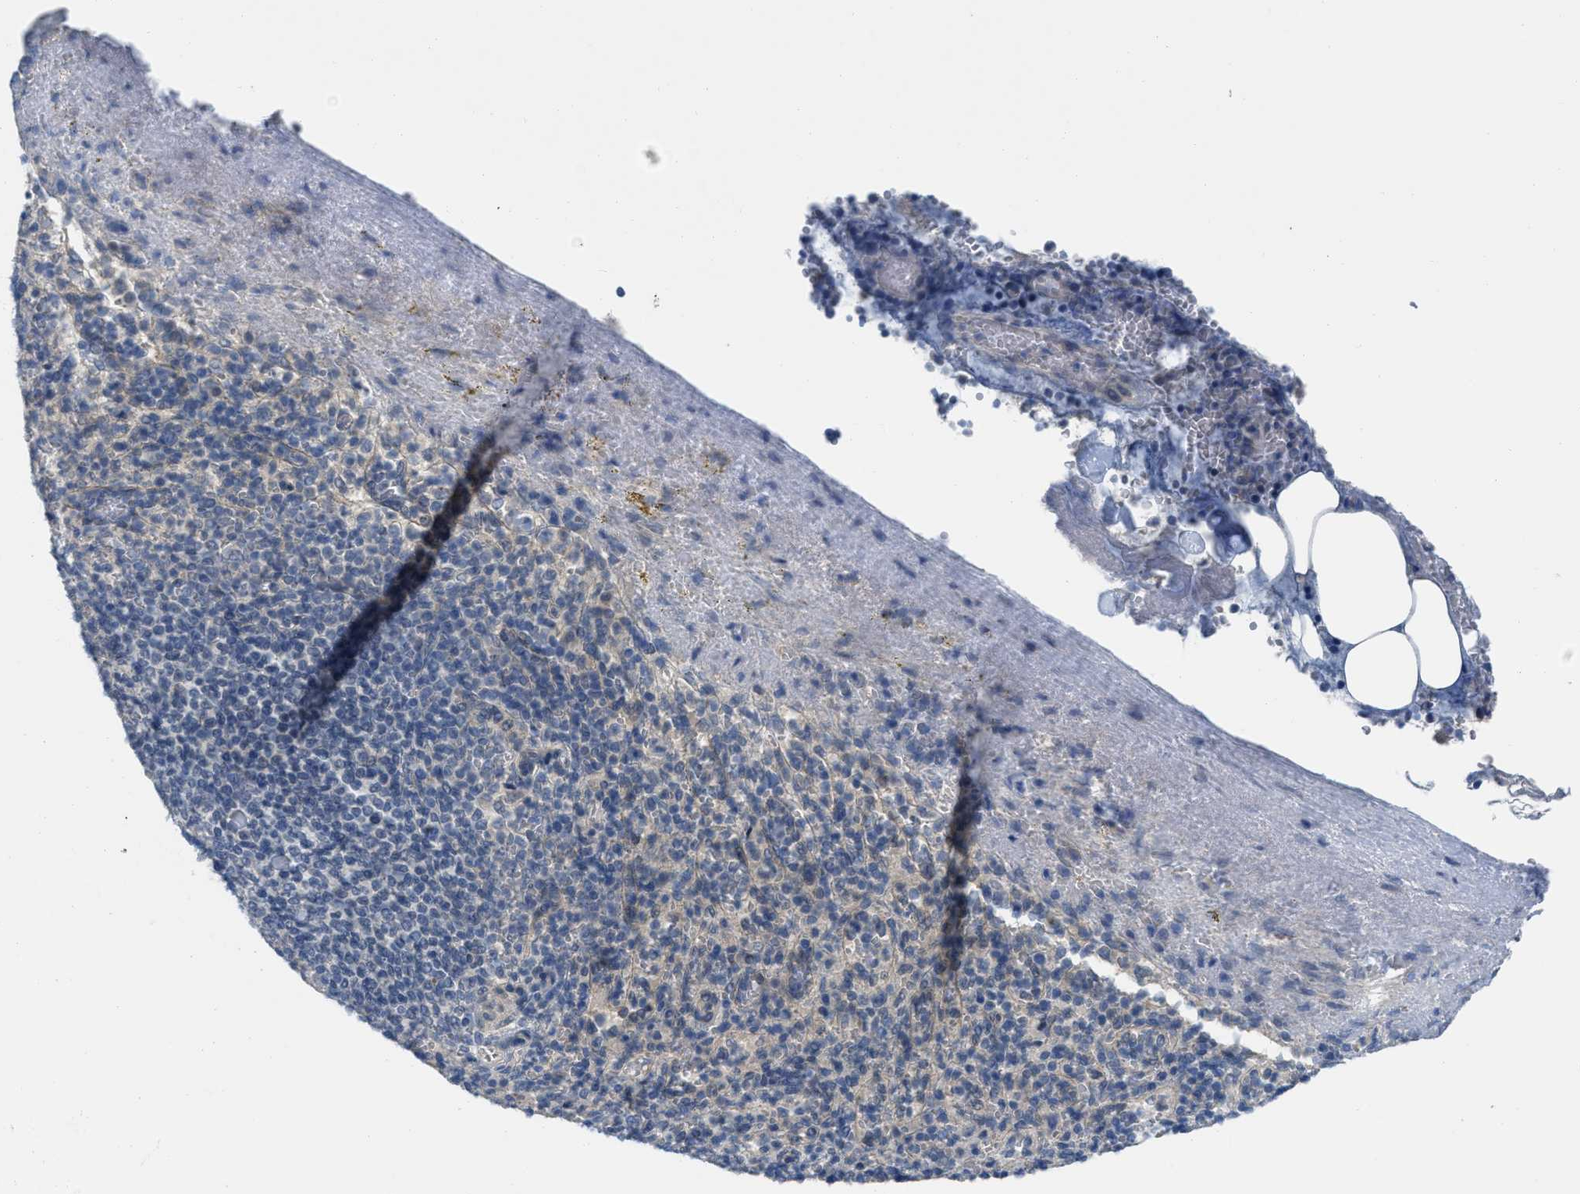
{"staining": {"intensity": "weak", "quantity": "<25%", "location": "cytoplasmic/membranous"}, "tissue": "spleen", "cell_type": "Cells in red pulp", "image_type": "normal", "snomed": [{"axis": "morphology", "description": "Normal tissue, NOS"}, {"axis": "topography", "description": "Spleen"}], "caption": "Immunohistochemistry (IHC) photomicrograph of benign spleen: human spleen stained with DAB (3,3'-diaminobenzidine) demonstrates no significant protein staining in cells in red pulp.", "gene": "TNFAIP1", "patient": {"sex": "female", "age": 74}}